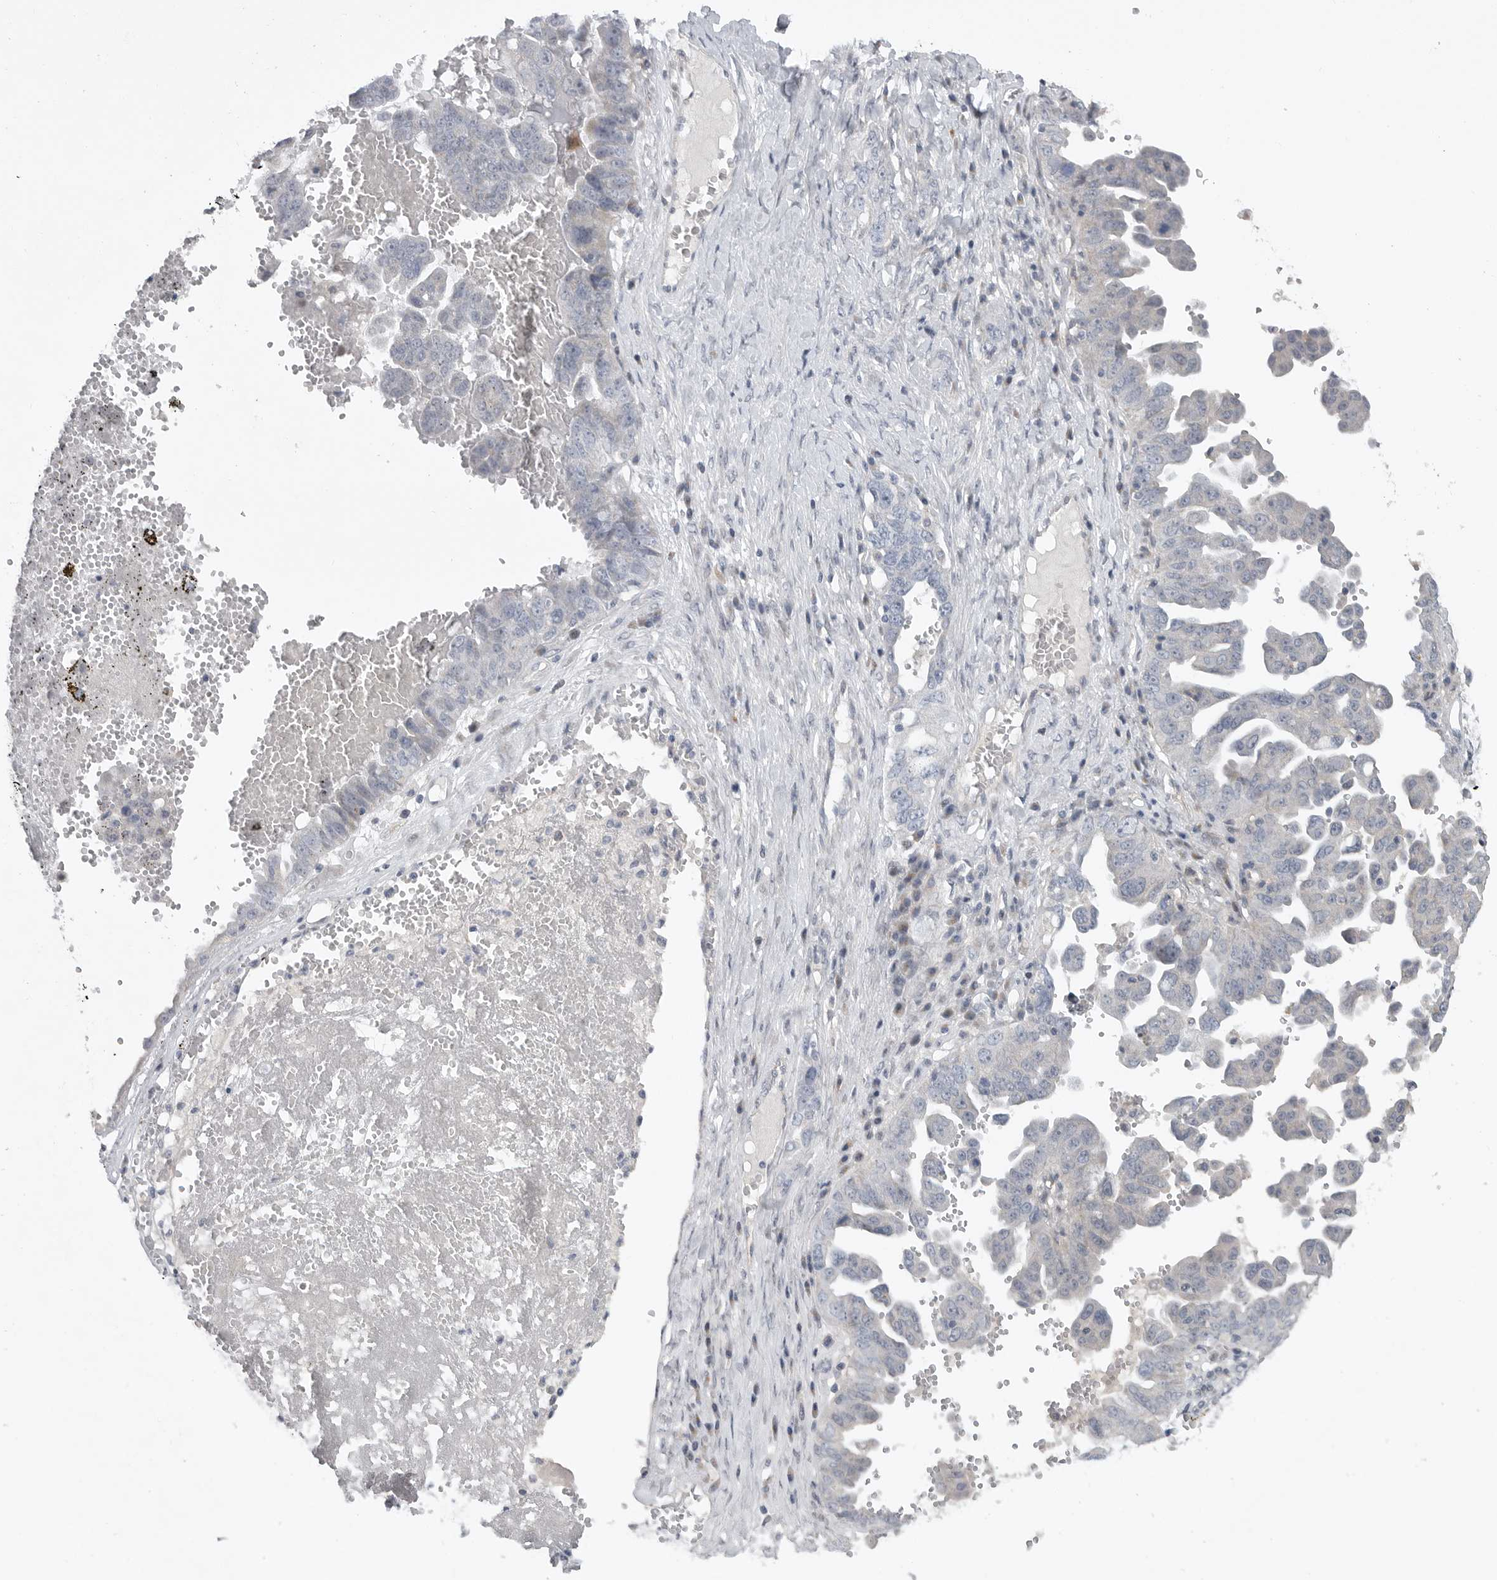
{"staining": {"intensity": "negative", "quantity": "none", "location": "none"}, "tissue": "ovarian cancer", "cell_type": "Tumor cells", "image_type": "cancer", "snomed": [{"axis": "morphology", "description": "Carcinoma, endometroid"}, {"axis": "topography", "description": "Ovary"}], "caption": "Tumor cells are negative for protein expression in human ovarian cancer (endometroid carcinoma).", "gene": "FBXO43", "patient": {"sex": "female", "age": 62}}